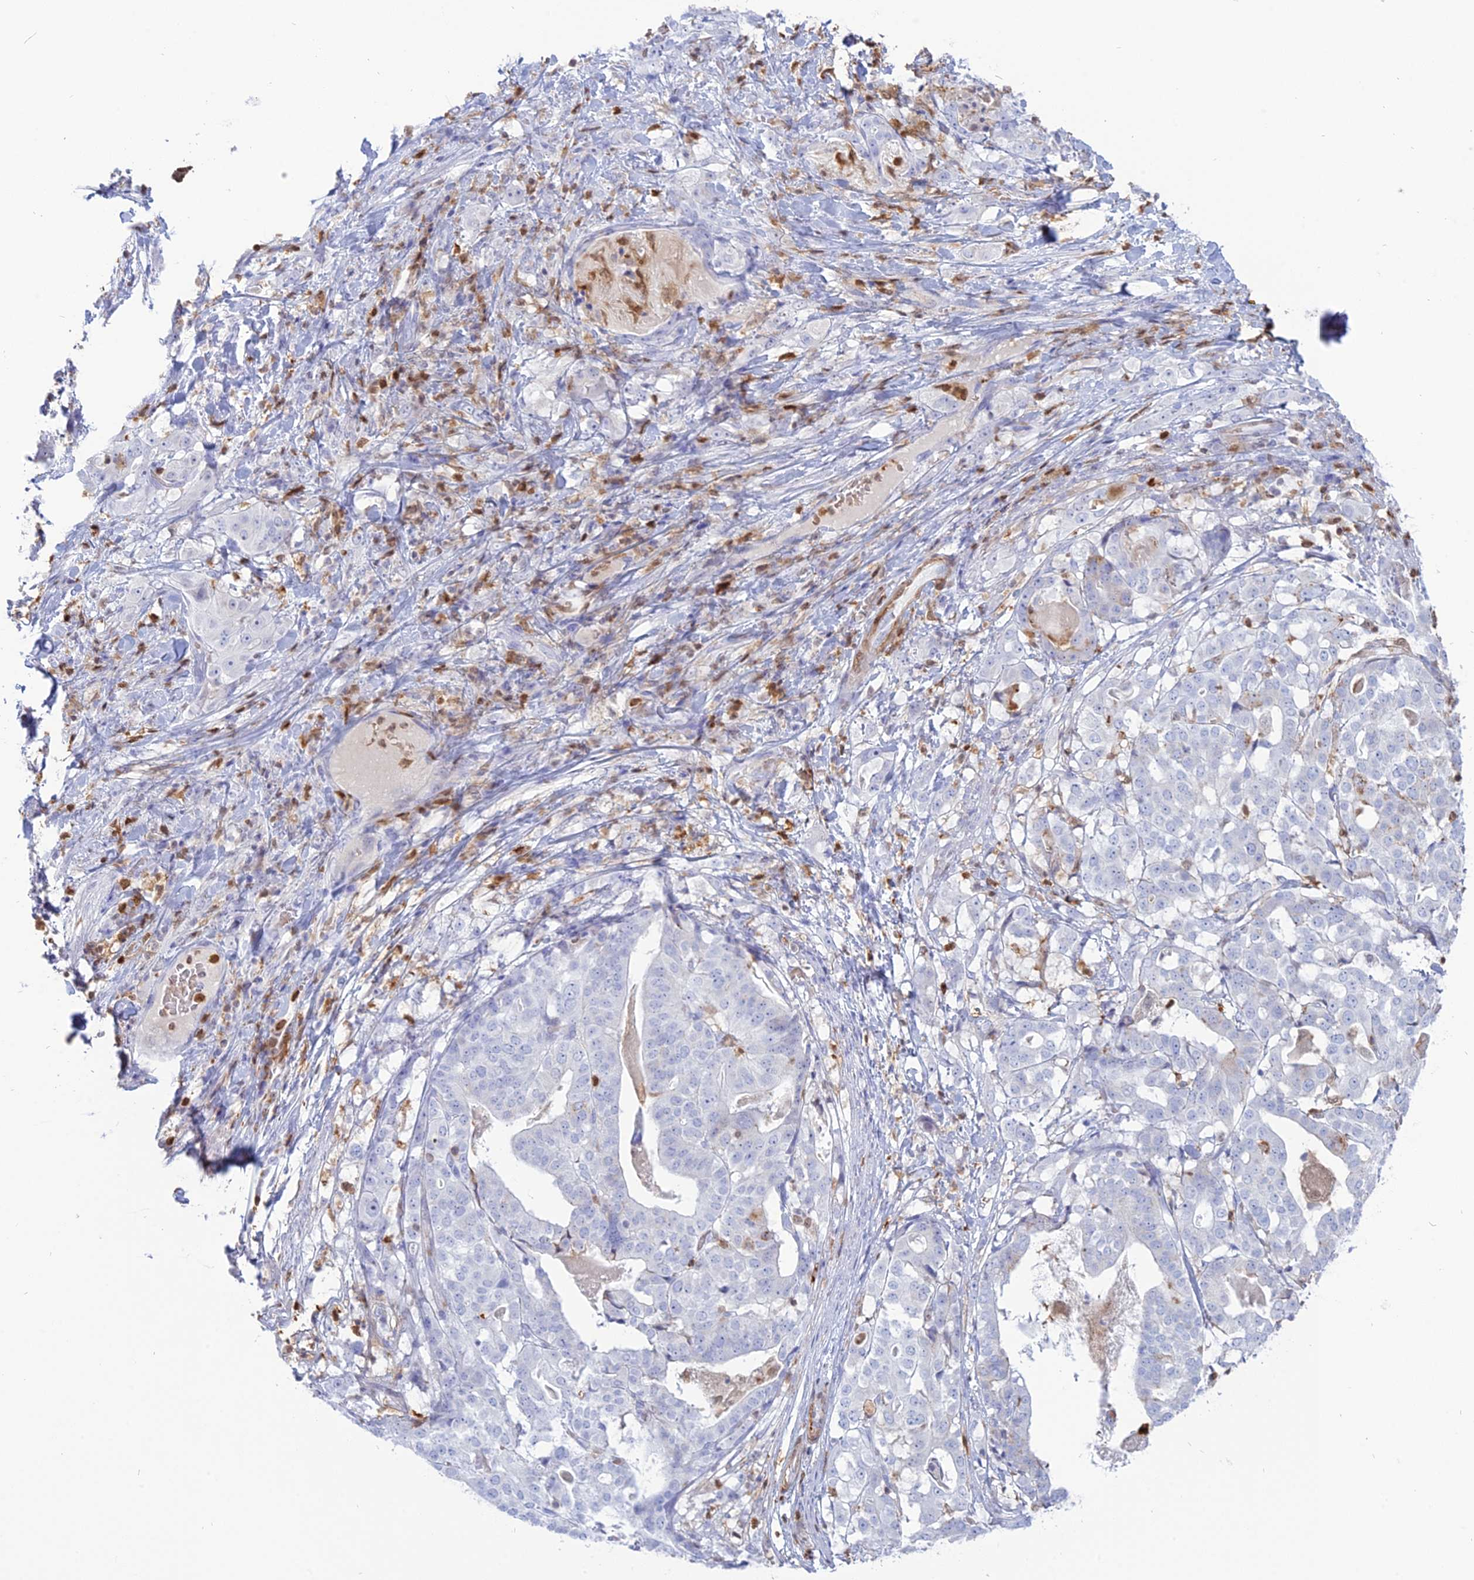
{"staining": {"intensity": "negative", "quantity": "none", "location": "none"}, "tissue": "stomach cancer", "cell_type": "Tumor cells", "image_type": "cancer", "snomed": [{"axis": "morphology", "description": "Adenocarcinoma, NOS"}, {"axis": "topography", "description": "Stomach"}], "caption": "Immunohistochemical staining of human stomach cancer (adenocarcinoma) demonstrates no significant positivity in tumor cells.", "gene": "PGBD4", "patient": {"sex": "male", "age": 48}}